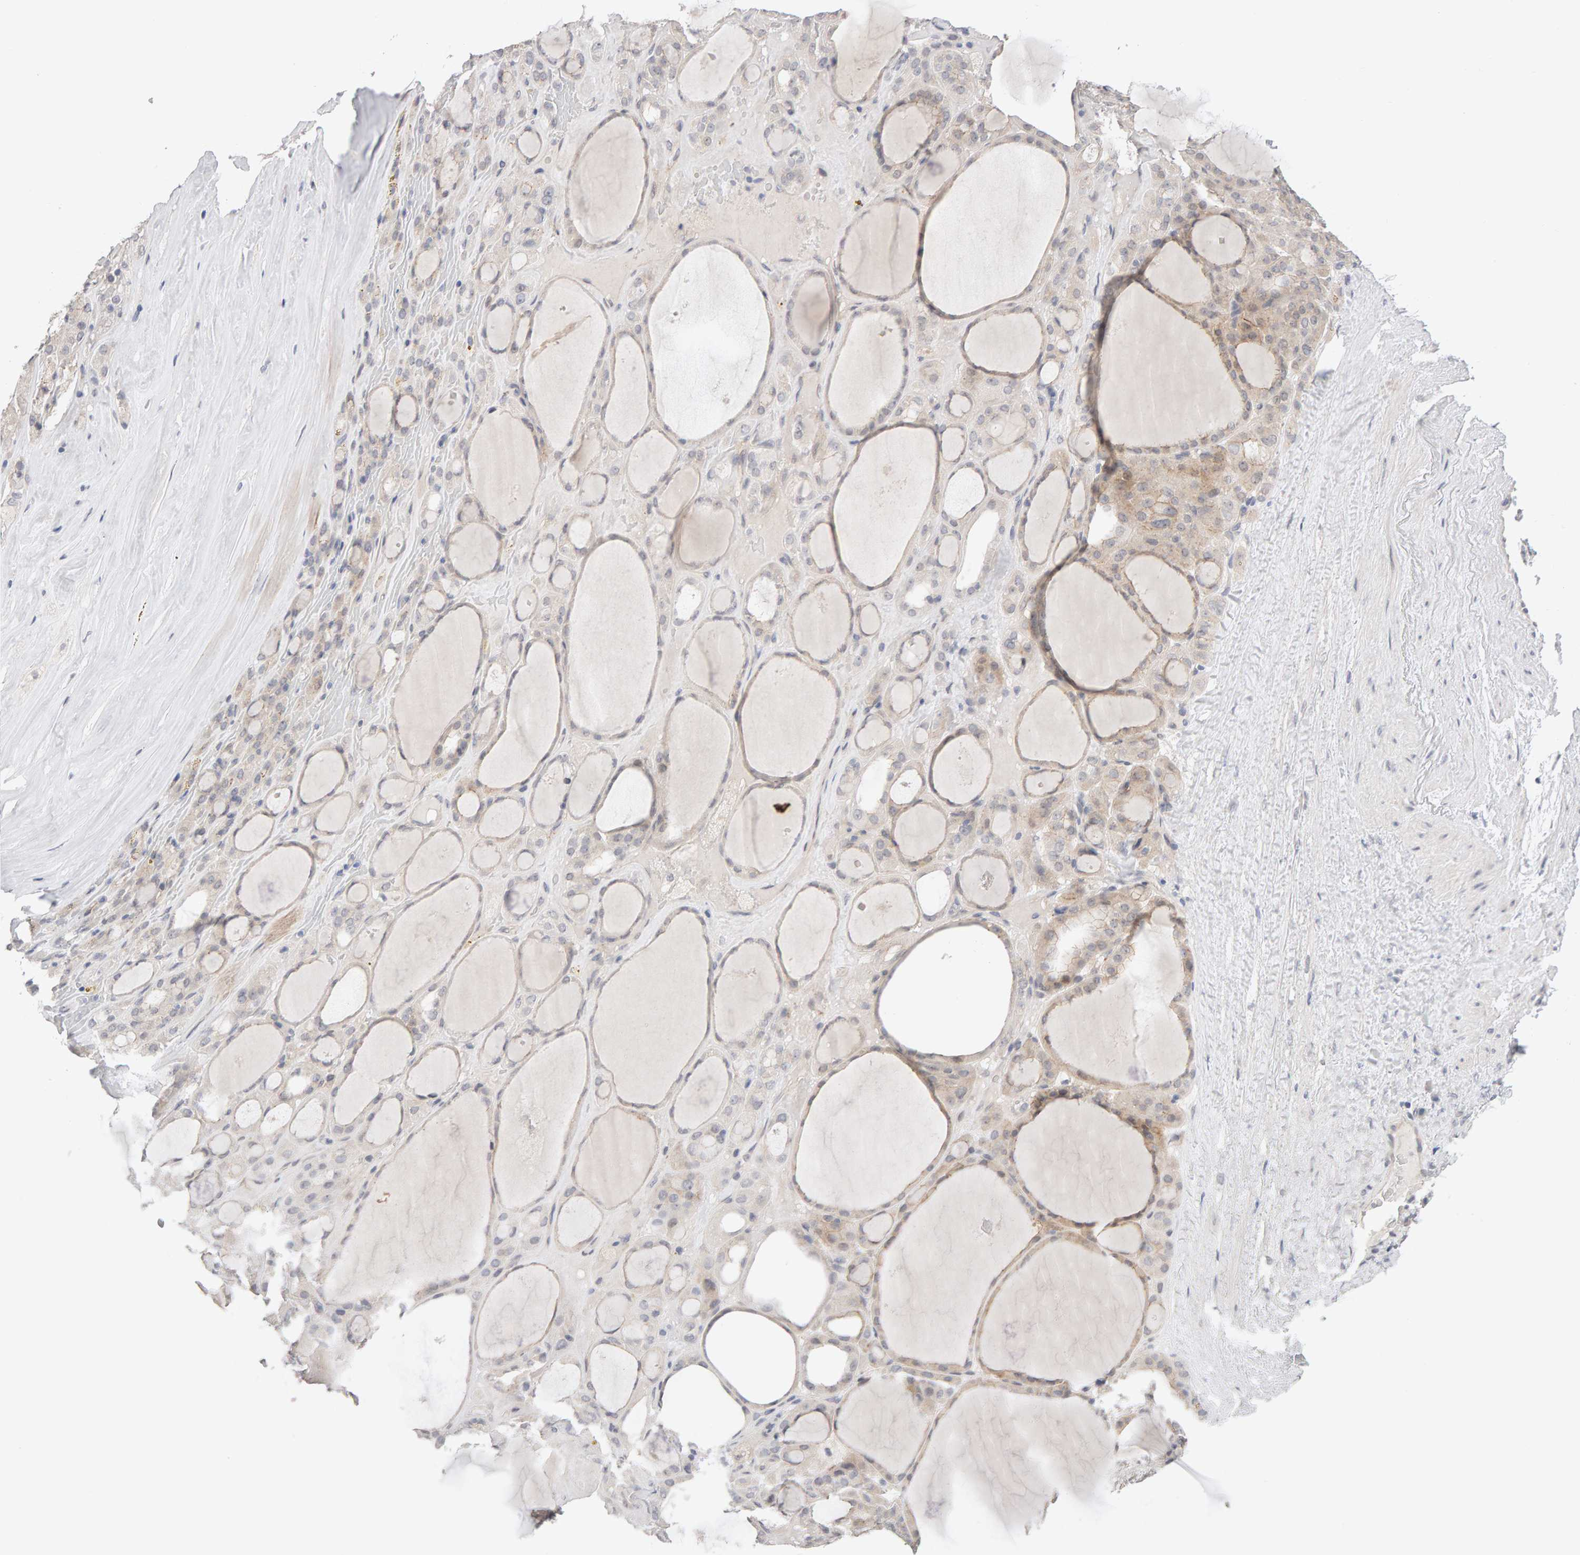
{"staining": {"intensity": "weak", "quantity": "<25%", "location": "cytoplasmic/membranous"}, "tissue": "thyroid gland", "cell_type": "Glandular cells", "image_type": "normal", "snomed": [{"axis": "morphology", "description": "Normal tissue, NOS"}, {"axis": "morphology", "description": "Carcinoma, NOS"}, {"axis": "topography", "description": "Thyroid gland"}], "caption": "The IHC photomicrograph has no significant positivity in glandular cells of thyroid gland.", "gene": "HNF4A", "patient": {"sex": "female", "age": 86}}